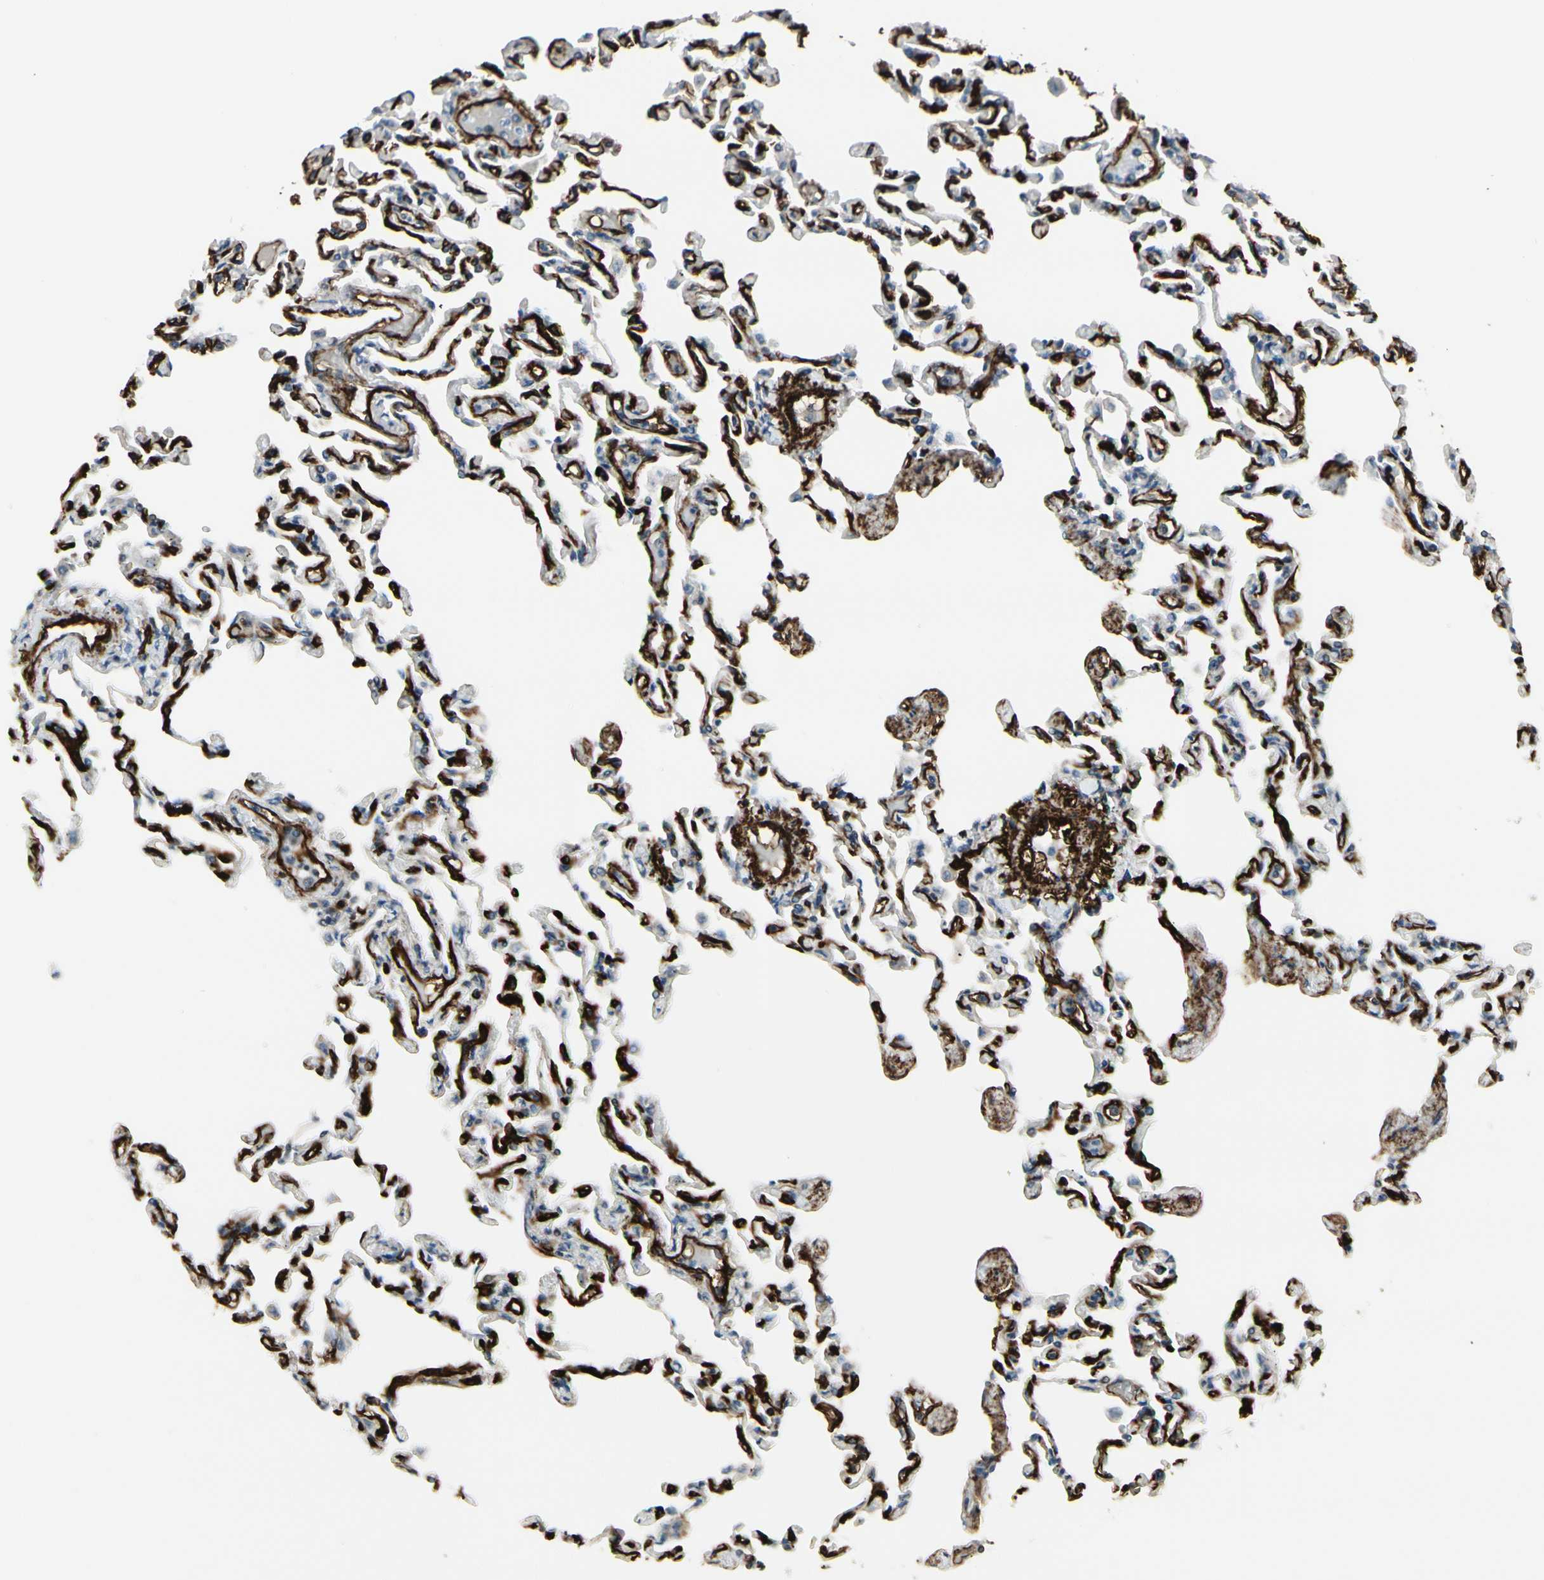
{"staining": {"intensity": "weak", "quantity": "<25%", "location": "cytoplasmic/membranous"}, "tissue": "lung", "cell_type": "Alveolar cells", "image_type": "normal", "snomed": [{"axis": "morphology", "description": "Normal tissue, NOS"}, {"axis": "topography", "description": "Lung"}], "caption": "Protein analysis of benign lung demonstrates no significant staining in alveolar cells.", "gene": "MCAM", "patient": {"sex": "male", "age": 21}}